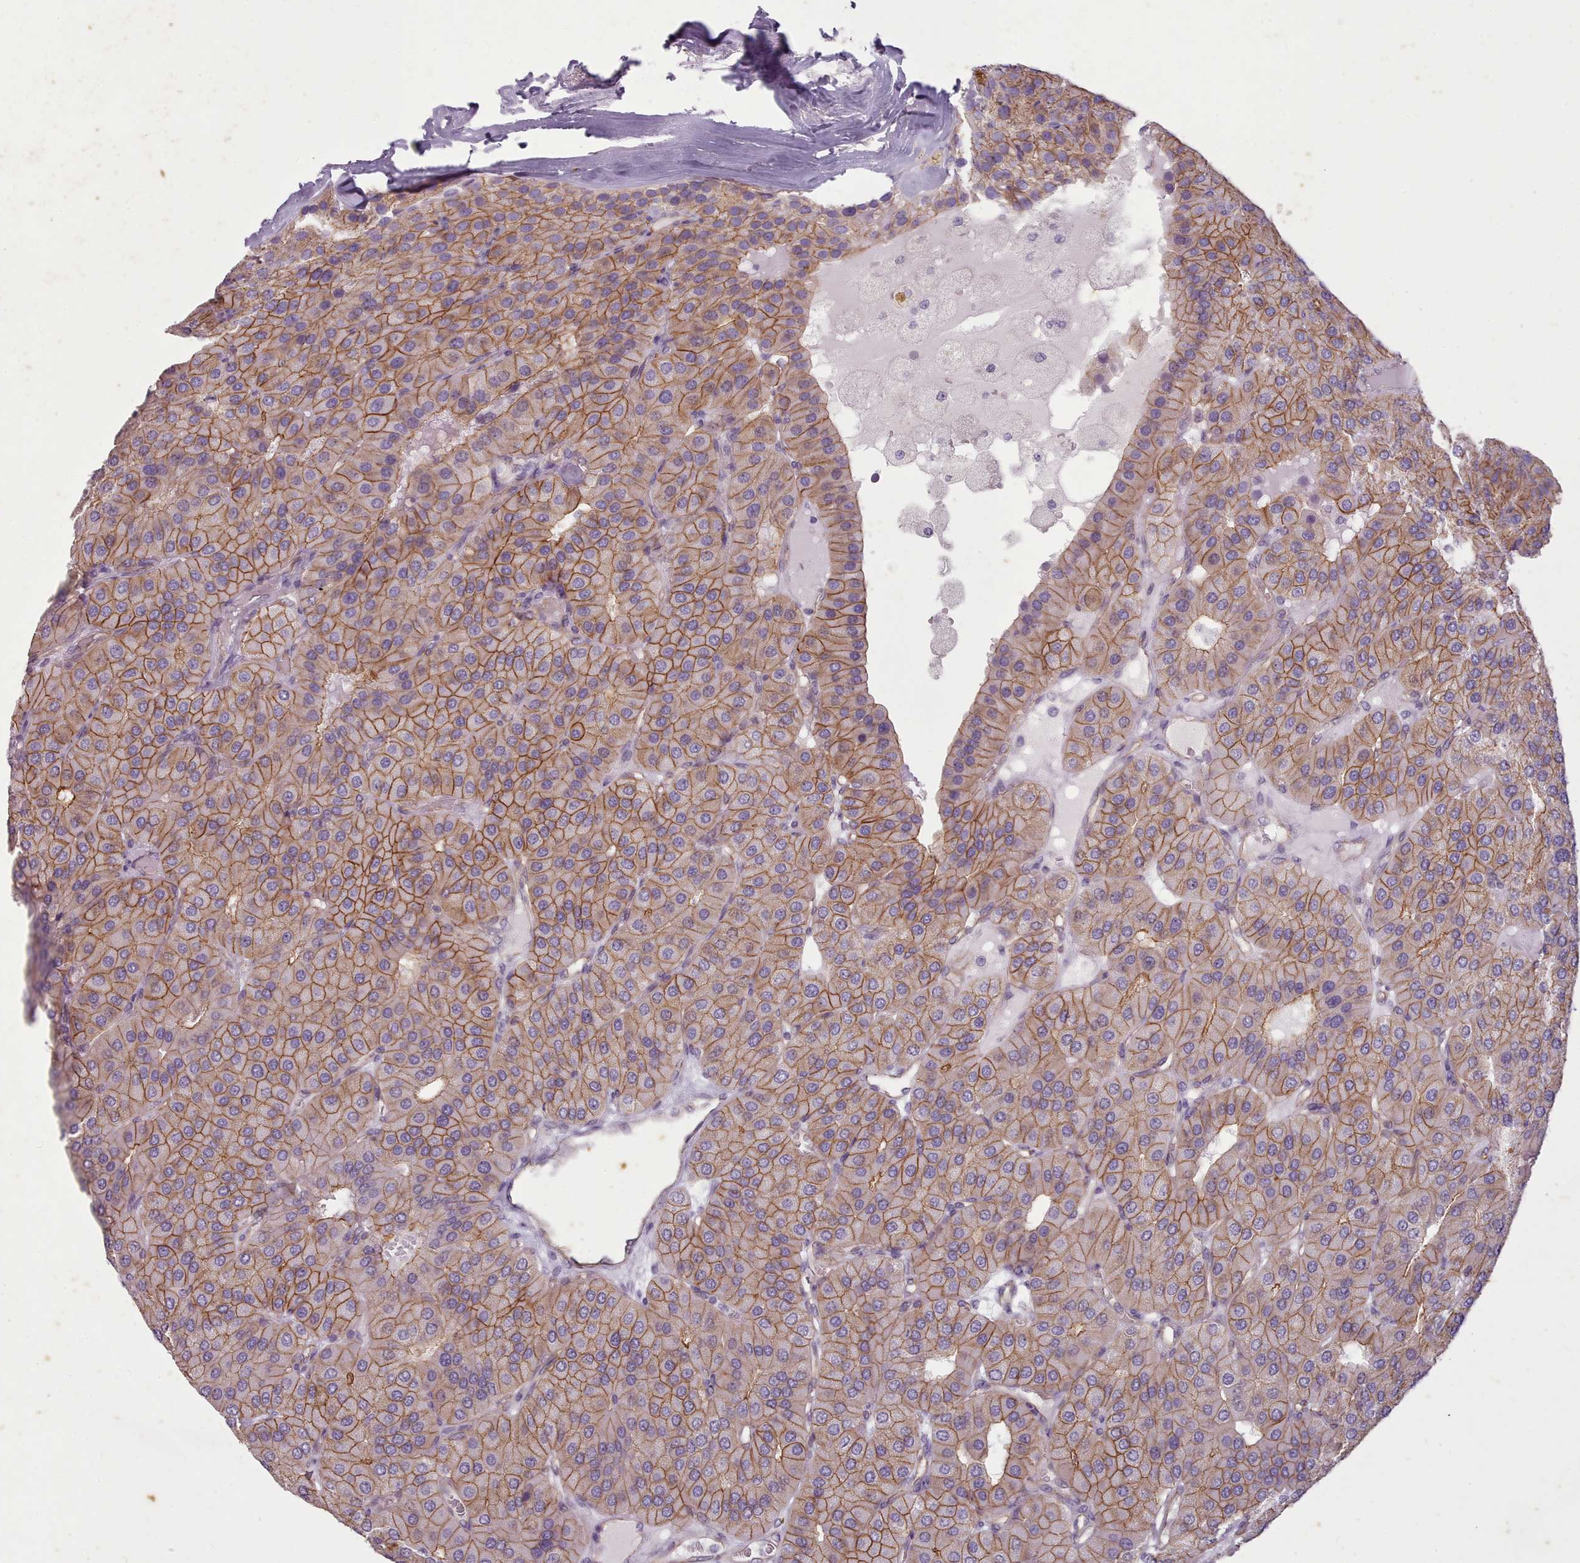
{"staining": {"intensity": "moderate", "quantity": ">75%", "location": "cytoplasmic/membranous"}, "tissue": "parathyroid gland", "cell_type": "Glandular cells", "image_type": "normal", "snomed": [{"axis": "morphology", "description": "Normal tissue, NOS"}, {"axis": "morphology", "description": "Adenoma, NOS"}, {"axis": "topography", "description": "Parathyroid gland"}], "caption": "Protein staining of unremarkable parathyroid gland displays moderate cytoplasmic/membranous expression in approximately >75% of glandular cells. Using DAB (brown) and hematoxylin (blue) stains, captured at high magnification using brightfield microscopy.", "gene": "PLD4", "patient": {"sex": "female", "age": 86}}